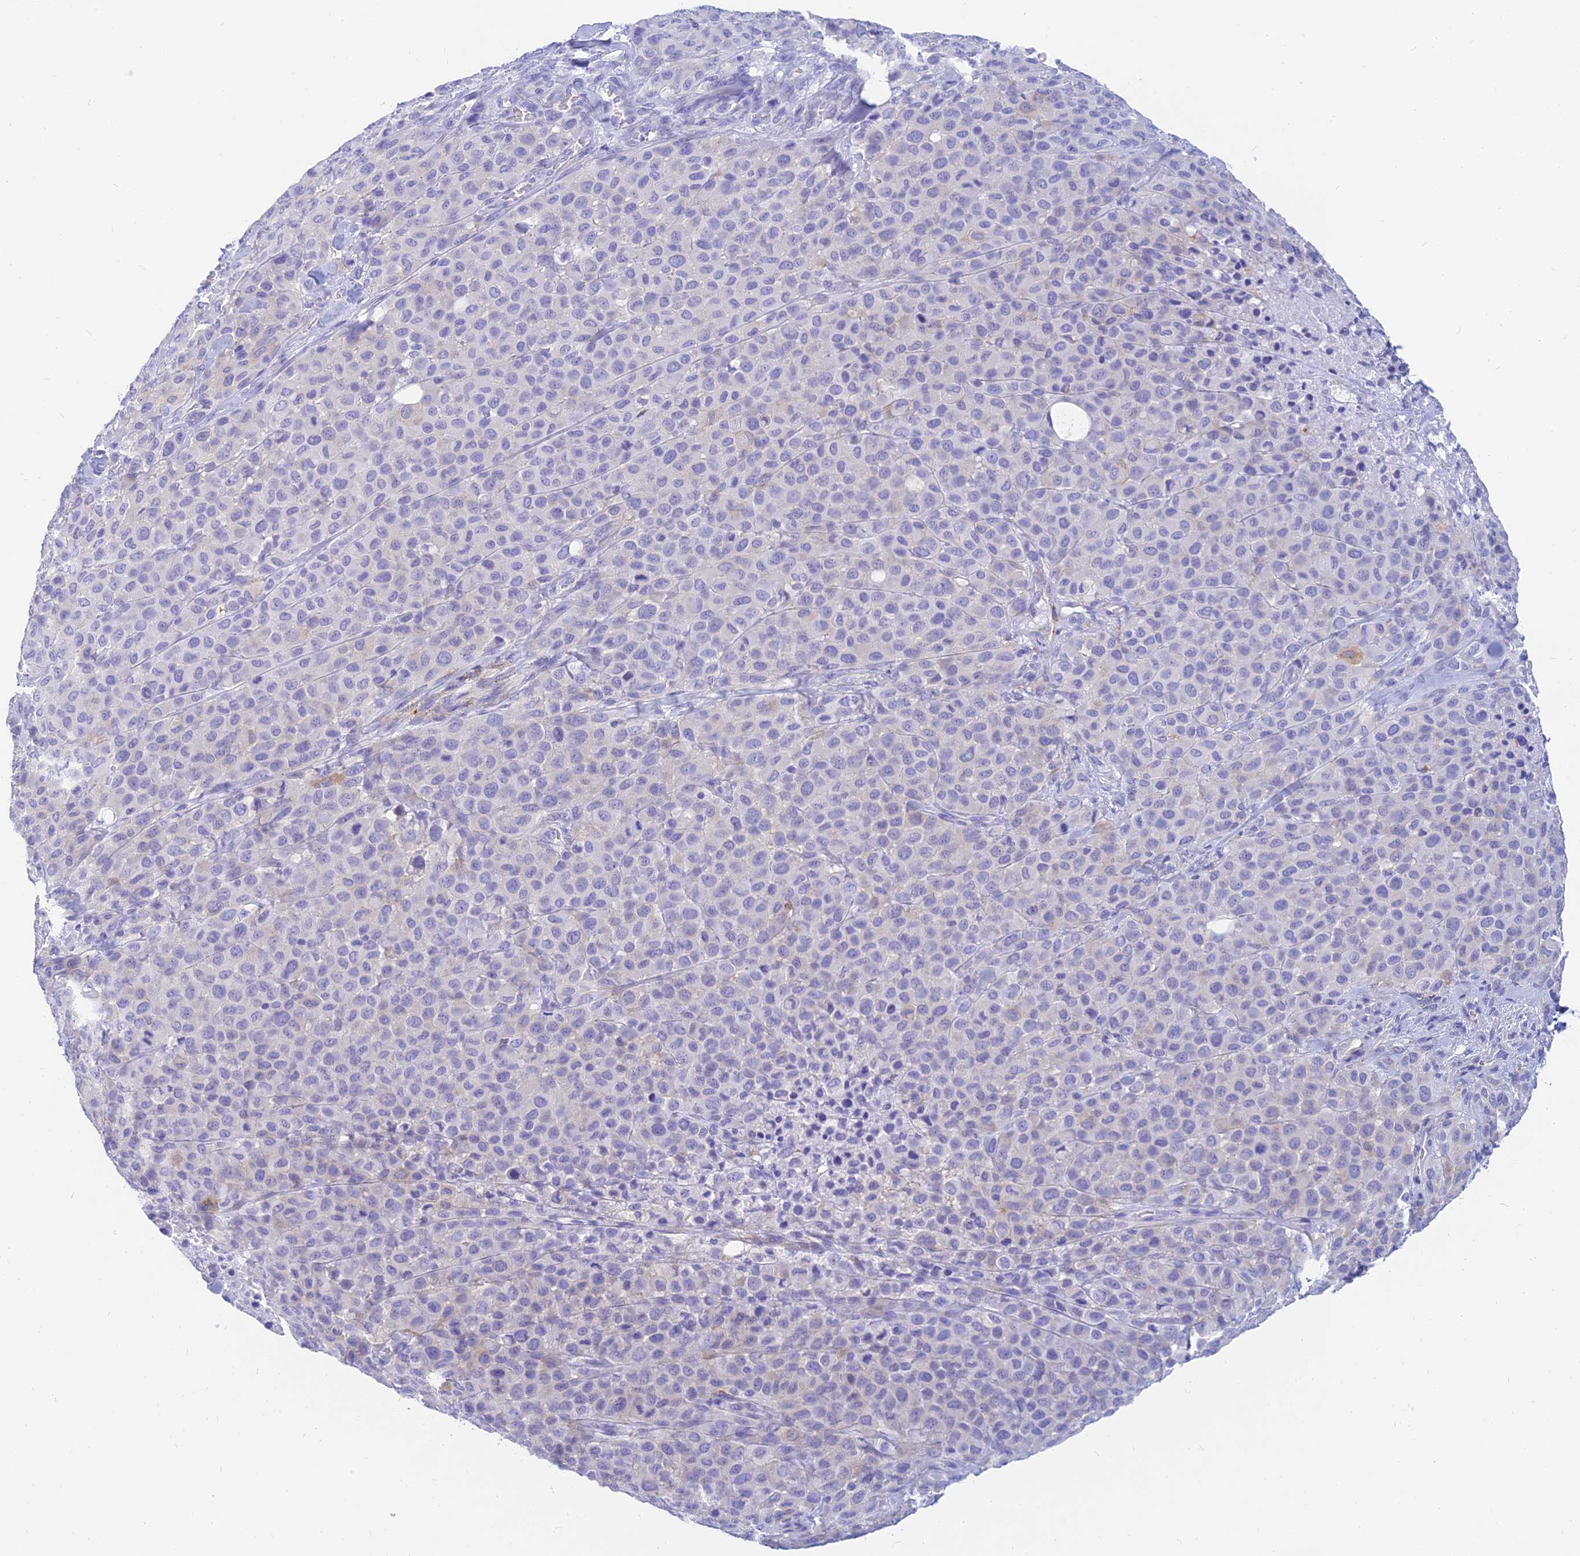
{"staining": {"intensity": "negative", "quantity": "none", "location": "none"}, "tissue": "melanoma", "cell_type": "Tumor cells", "image_type": "cancer", "snomed": [{"axis": "morphology", "description": "Malignant melanoma, Metastatic site"}, {"axis": "topography", "description": "Skin"}], "caption": "High magnification brightfield microscopy of malignant melanoma (metastatic site) stained with DAB (brown) and counterstained with hematoxylin (blue): tumor cells show no significant staining.", "gene": "SLC36A2", "patient": {"sex": "female", "age": 81}}